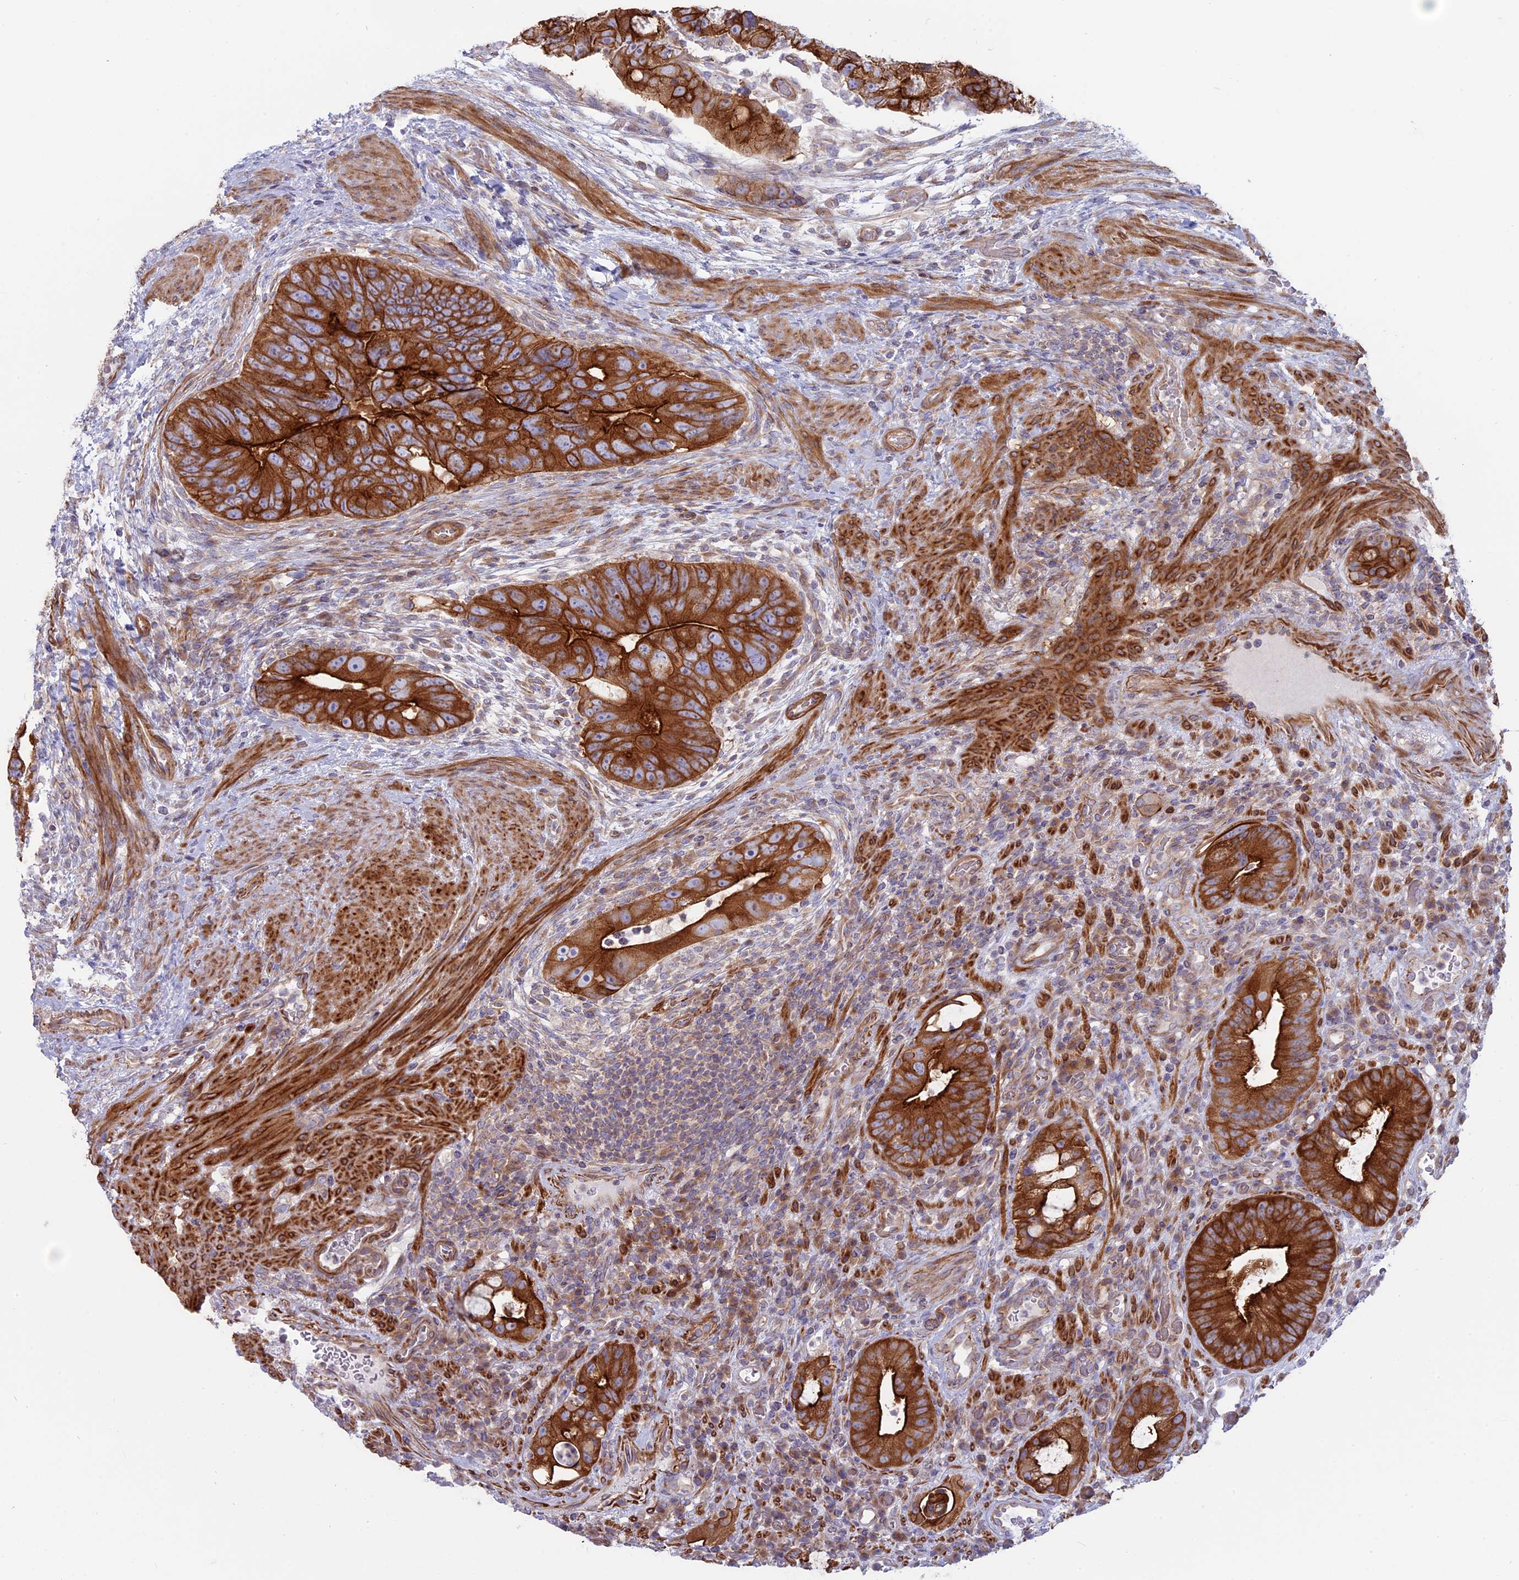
{"staining": {"intensity": "strong", "quantity": ">75%", "location": "cytoplasmic/membranous"}, "tissue": "colorectal cancer", "cell_type": "Tumor cells", "image_type": "cancer", "snomed": [{"axis": "morphology", "description": "Adenocarcinoma, NOS"}, {"axis": "topography", "description": "Rectum"}], "caption": "An image of human colorectal cancer stained for a protein shows strong cytoplasmic/membranous brown staining in tumor cells. The protein is shown in brown color, while the nuclei are stained blue.", "gene": "MYO5B", "patient": {"sex": "male", "age": 59}}